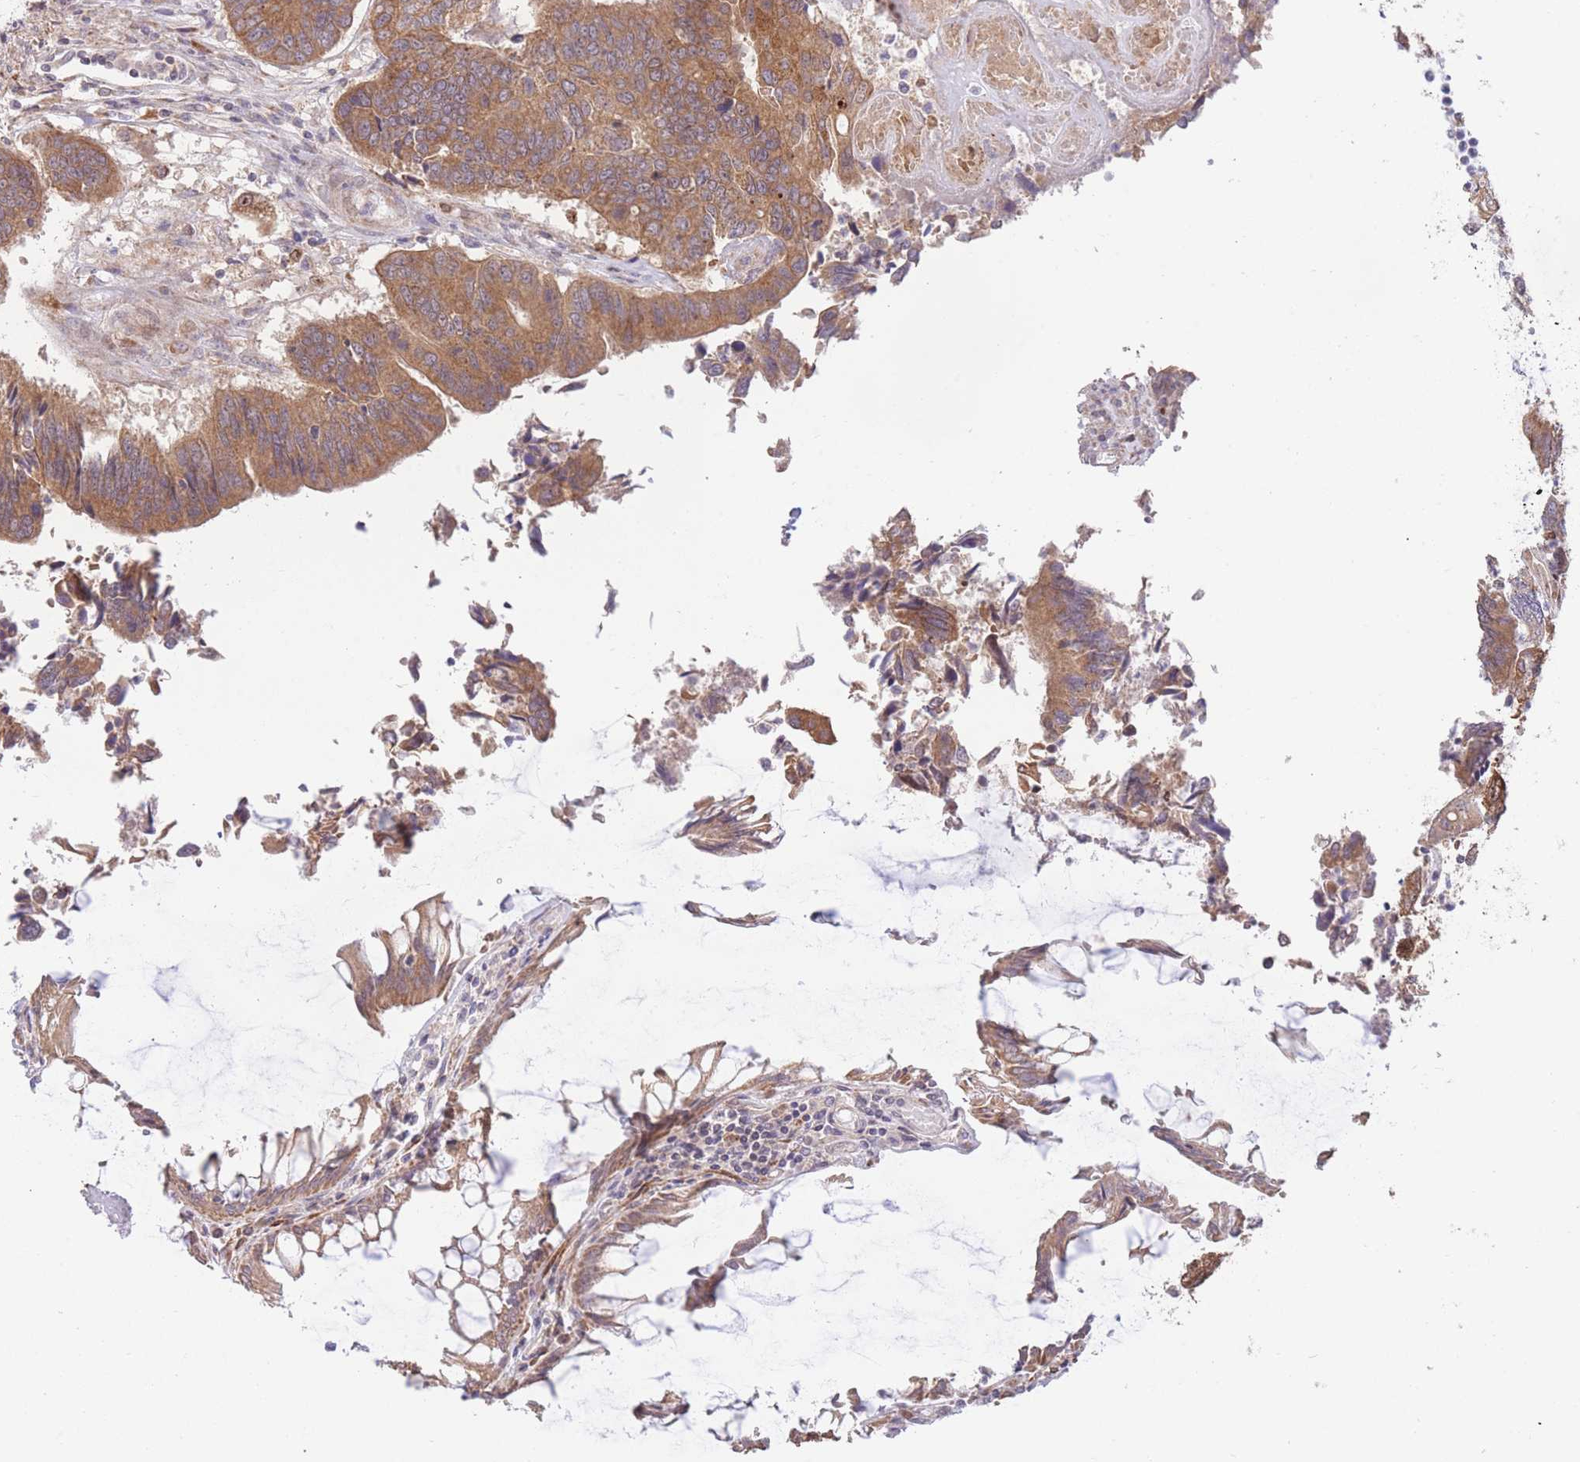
{"staining": {"intensity": "moderate", "quantity": ">75%", "location": "cytoplasmic/membranous"}, "tissue": "colorectal cancer", "cell_type": "Tumor cells", "image_type": "cancer", "snomed": [{"axis": "morphology", "description": "Adenocarcinoma, NOS"}, {"axis": "topography", "description": "Colon"}], "caption": "Colorectal cancer stained with DAB (3,3'-diaminobenzidine) immunohistochemistry shows medium levels of moderate cytoplasmic/membranous expression in approximately >75% of tumor cells. (DAB IHC, brown staining for protein, blue staining for nuclei).", "gene": "BOLA2B", "patient": {"sex": "female", "age": 67}}